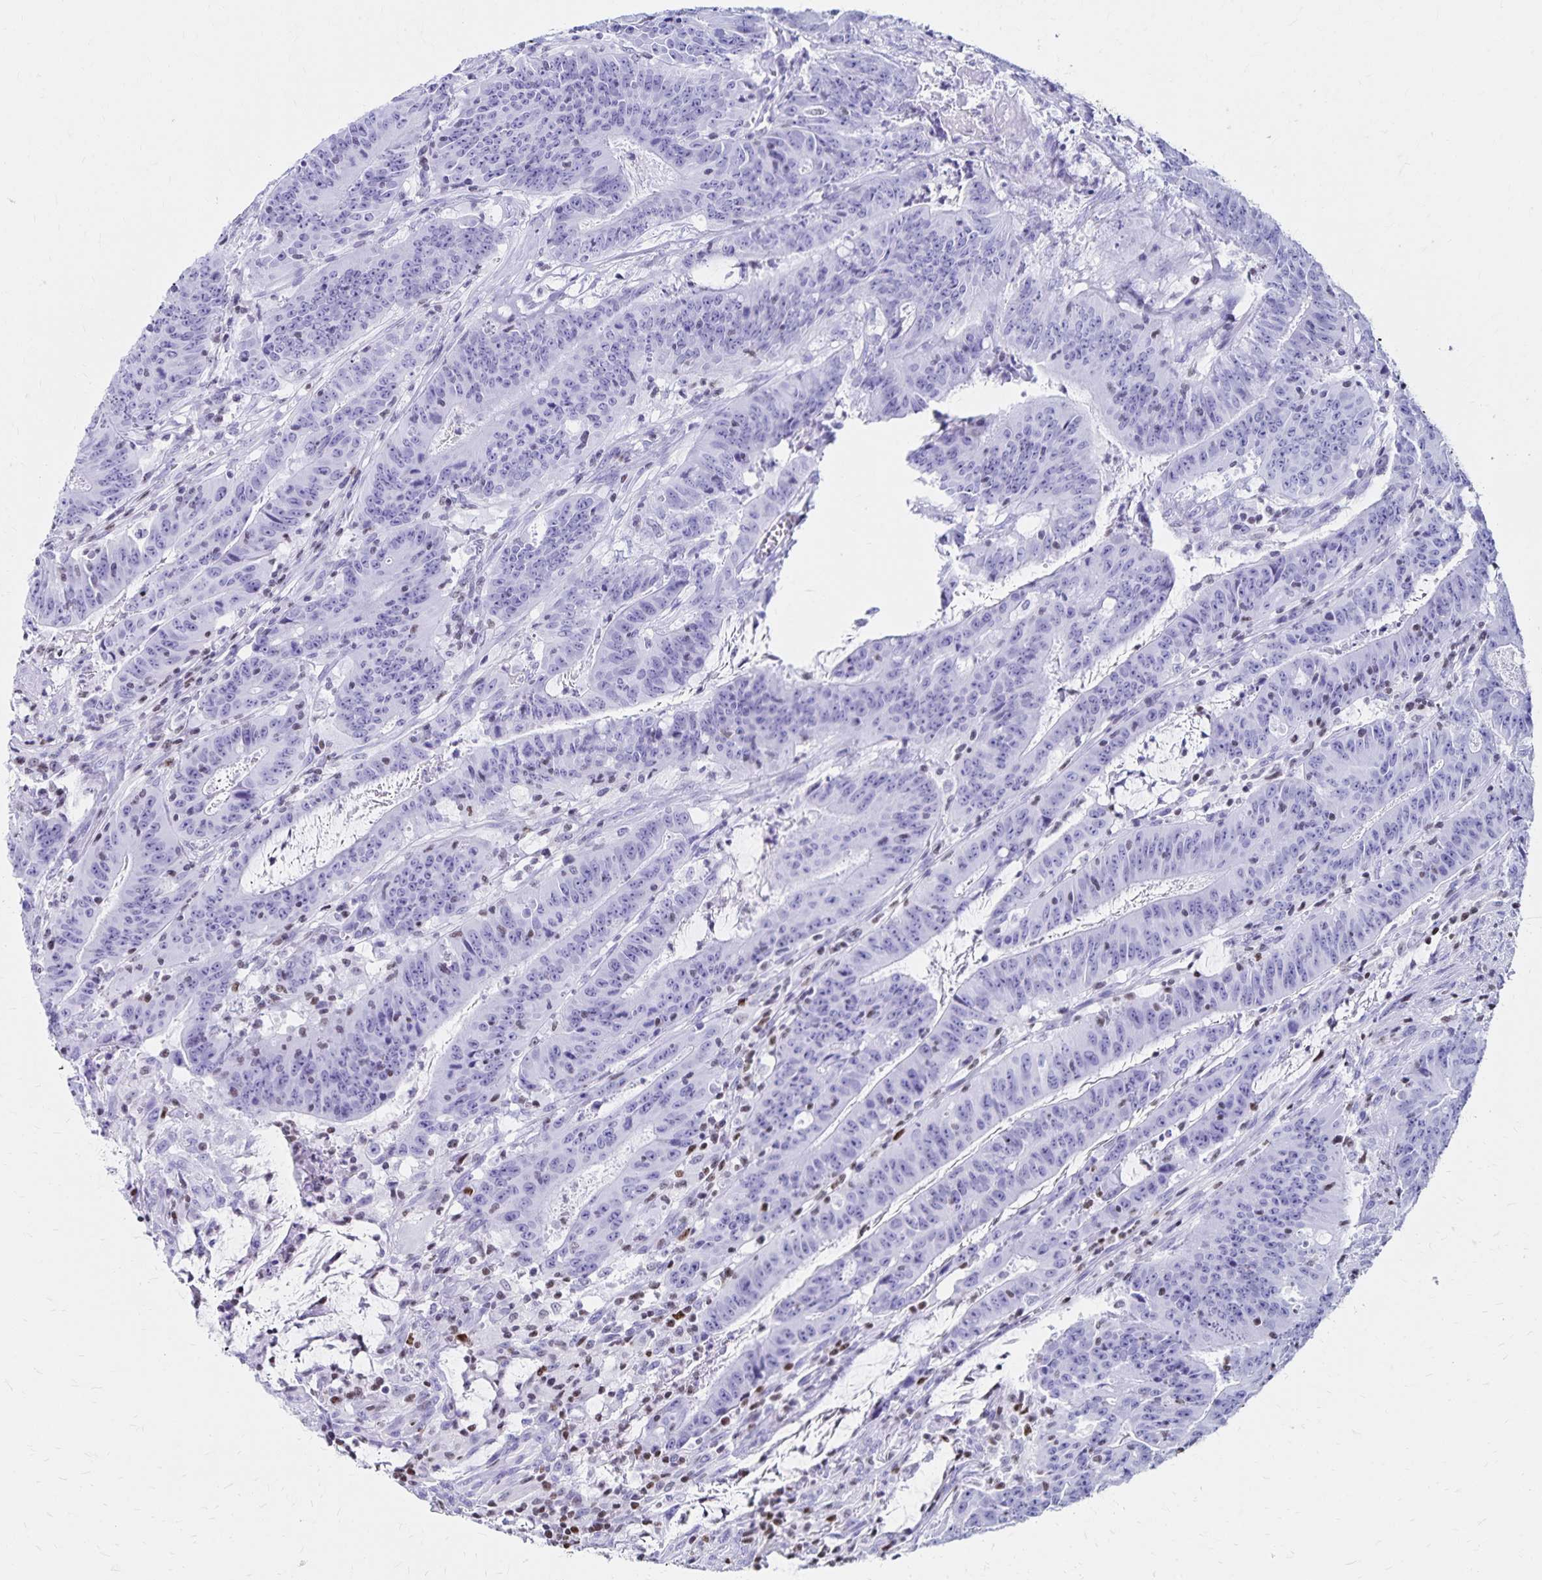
{"staining": {"intensity": "negative", "quantity": "none", "location": "none"}, "tissue": "colorectal cancer", "cell_type": "Tumor cells", "image_type": "cancer", "snomed": [{"axis": "morphology", "description": "Adenocarcinoma, NOS"}, {"axis": "topography", "description": "Colon"}], "caption": "Tumor cells are negative for brown protein staining in colorectal cancer (adenocarcinoma).", "gene": "IKZF1", "patient": {"sex": "male", "age": 33}}